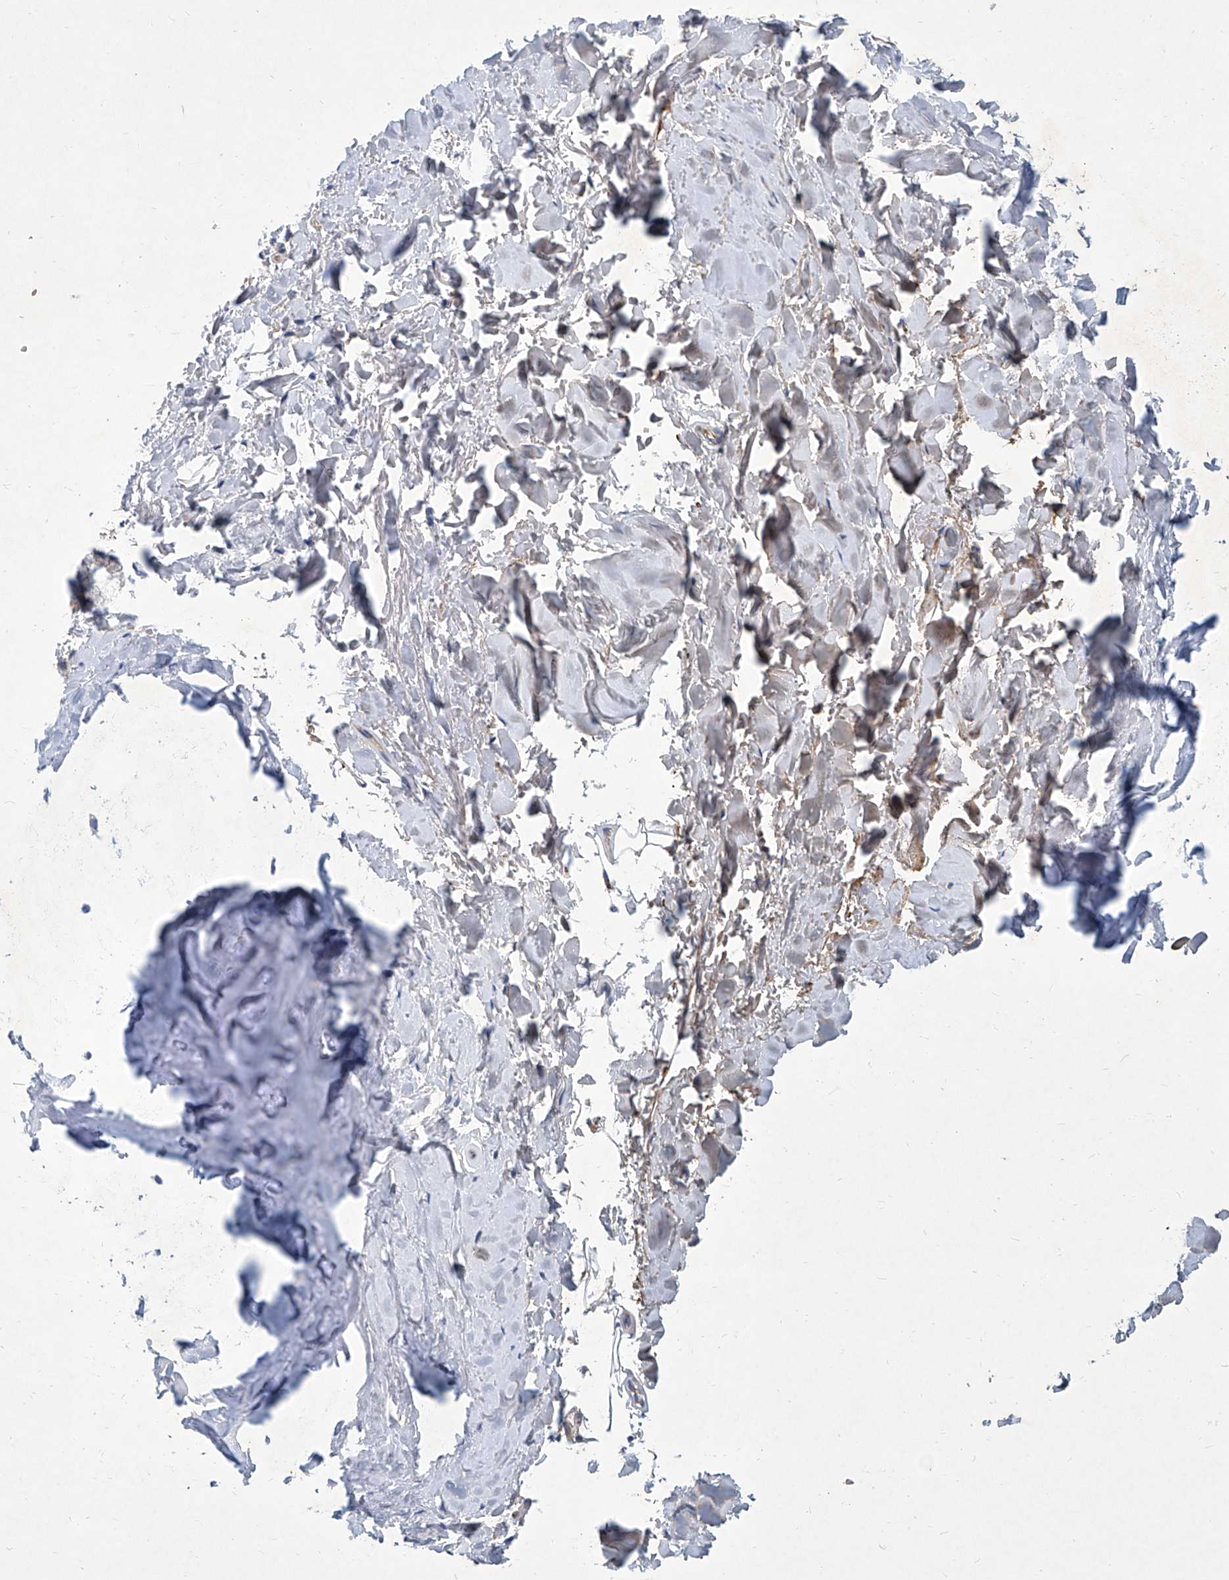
{"staining": {"intensity": "negative", "quantity": "none", "location": "none"}, "tissue": "adipose tissue", "cell_type": "Adipocytes", "image_type": "normal", "snomed": [{"axis": "morphology", "description": "Normal tissue, NOS"}, {"axis": "topography", "description": "Cartilage tissue"}], "caption": "Histopathology image shows no protein positivity in adipocytes of benign adipose tissue. The staining is performed using DAB brown chromogen with nuclei counter-stained in using hematoxylin.", "gene": "FPR2", "patient": {"sex": "female", "age": 63}}